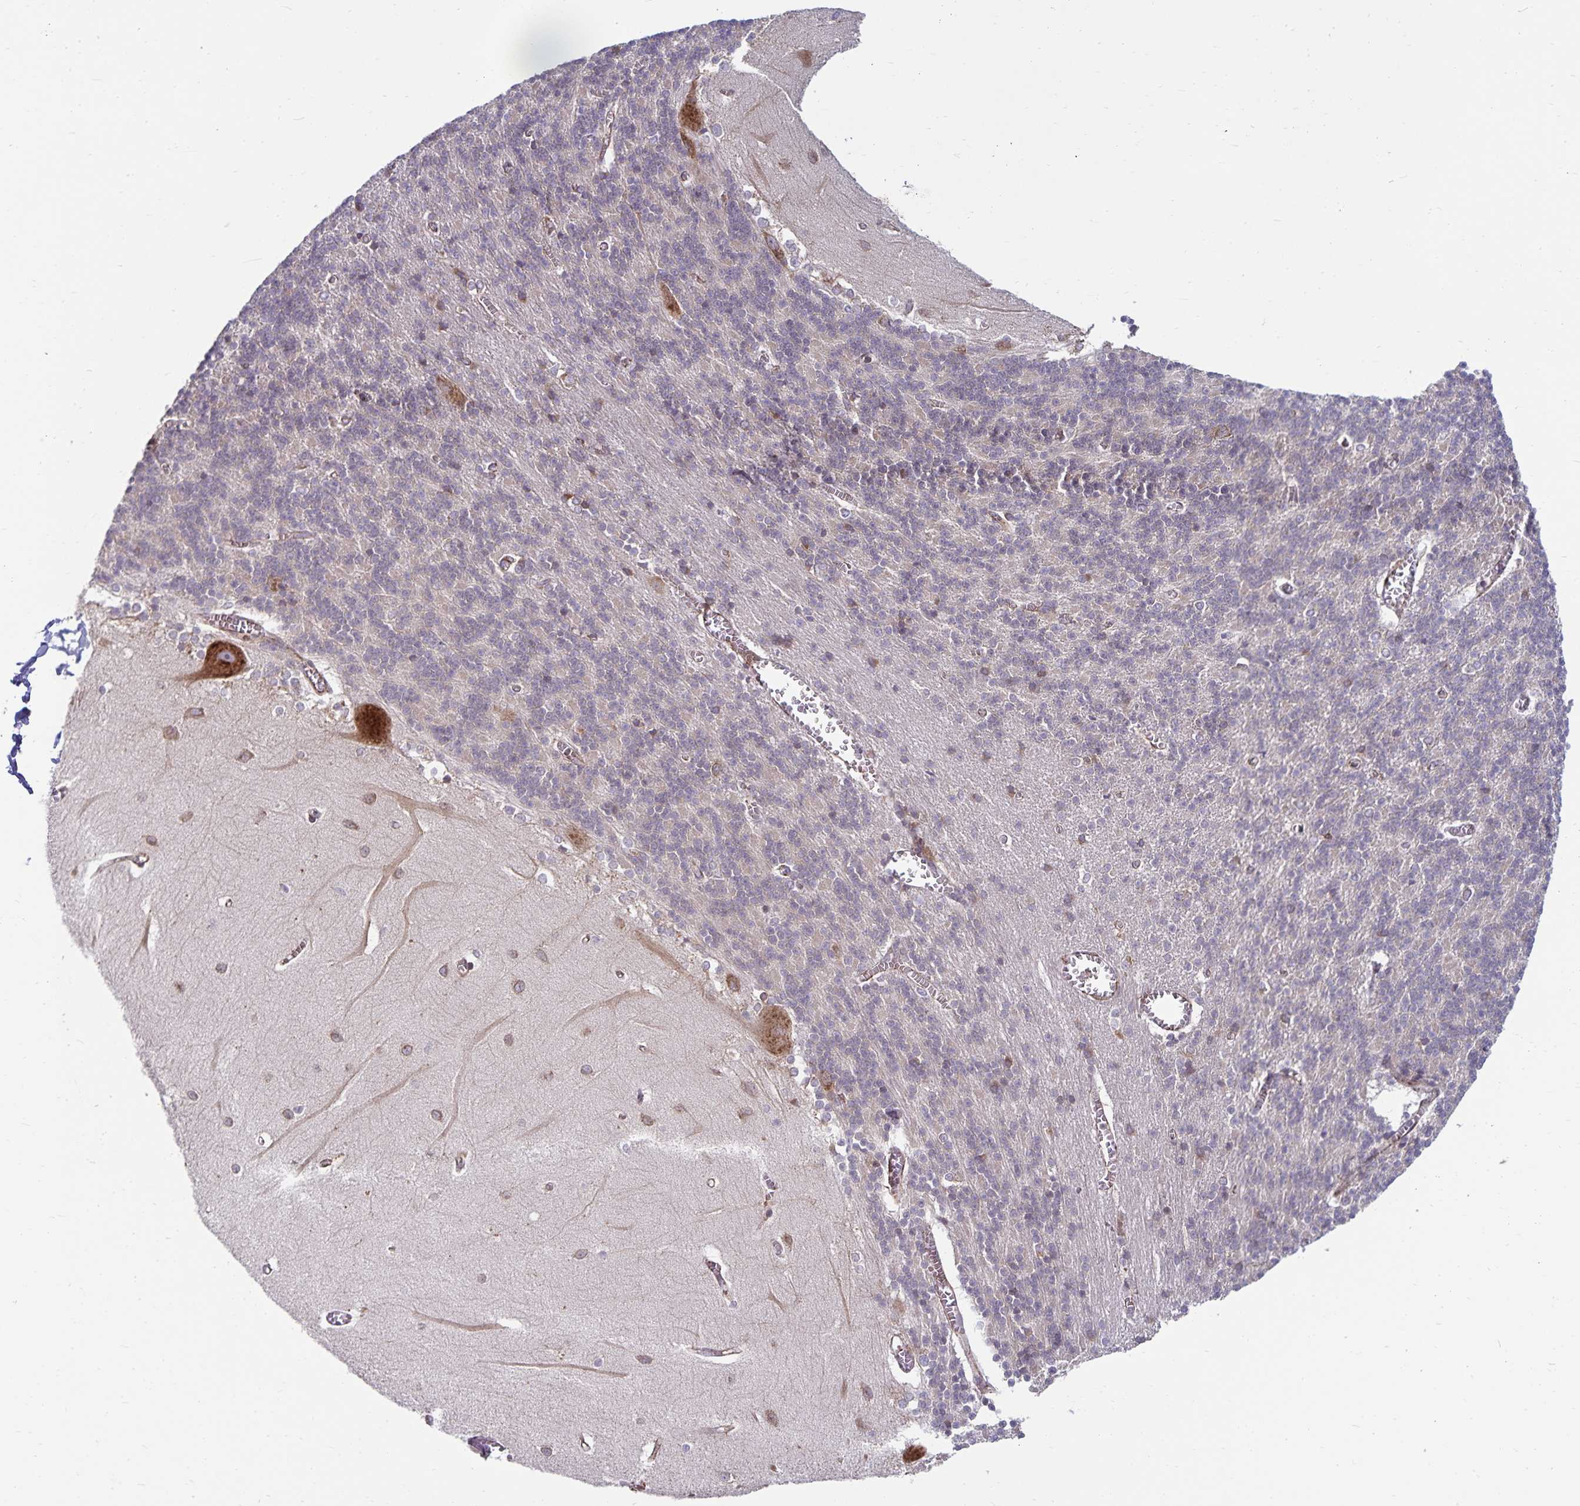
{"staining": {"intensity": "weak", "quantity": "<25%", "location": "cytoplasmic/membranous"}, "tissue": "cerebellum", "cell_type": "Cells in granular layer", "image_type": "normal", "snomed": [{"axis": "morphology", "description": "Normal tissue, NOS"}, {"axis": "topography", "description": "Cerebellum"}], "caption": "Cells in granular layer are negative for protein expression in normal human cerebellum. The staining was performed using DAB (3,3'-diaminobenzidine) to visualize the protein expression in brown, while the nuclei were stained in blue with hematoxylin (Magnification: 20x).", "gene": "SEC62", "patient": {"sex": "male", "age": 37}}